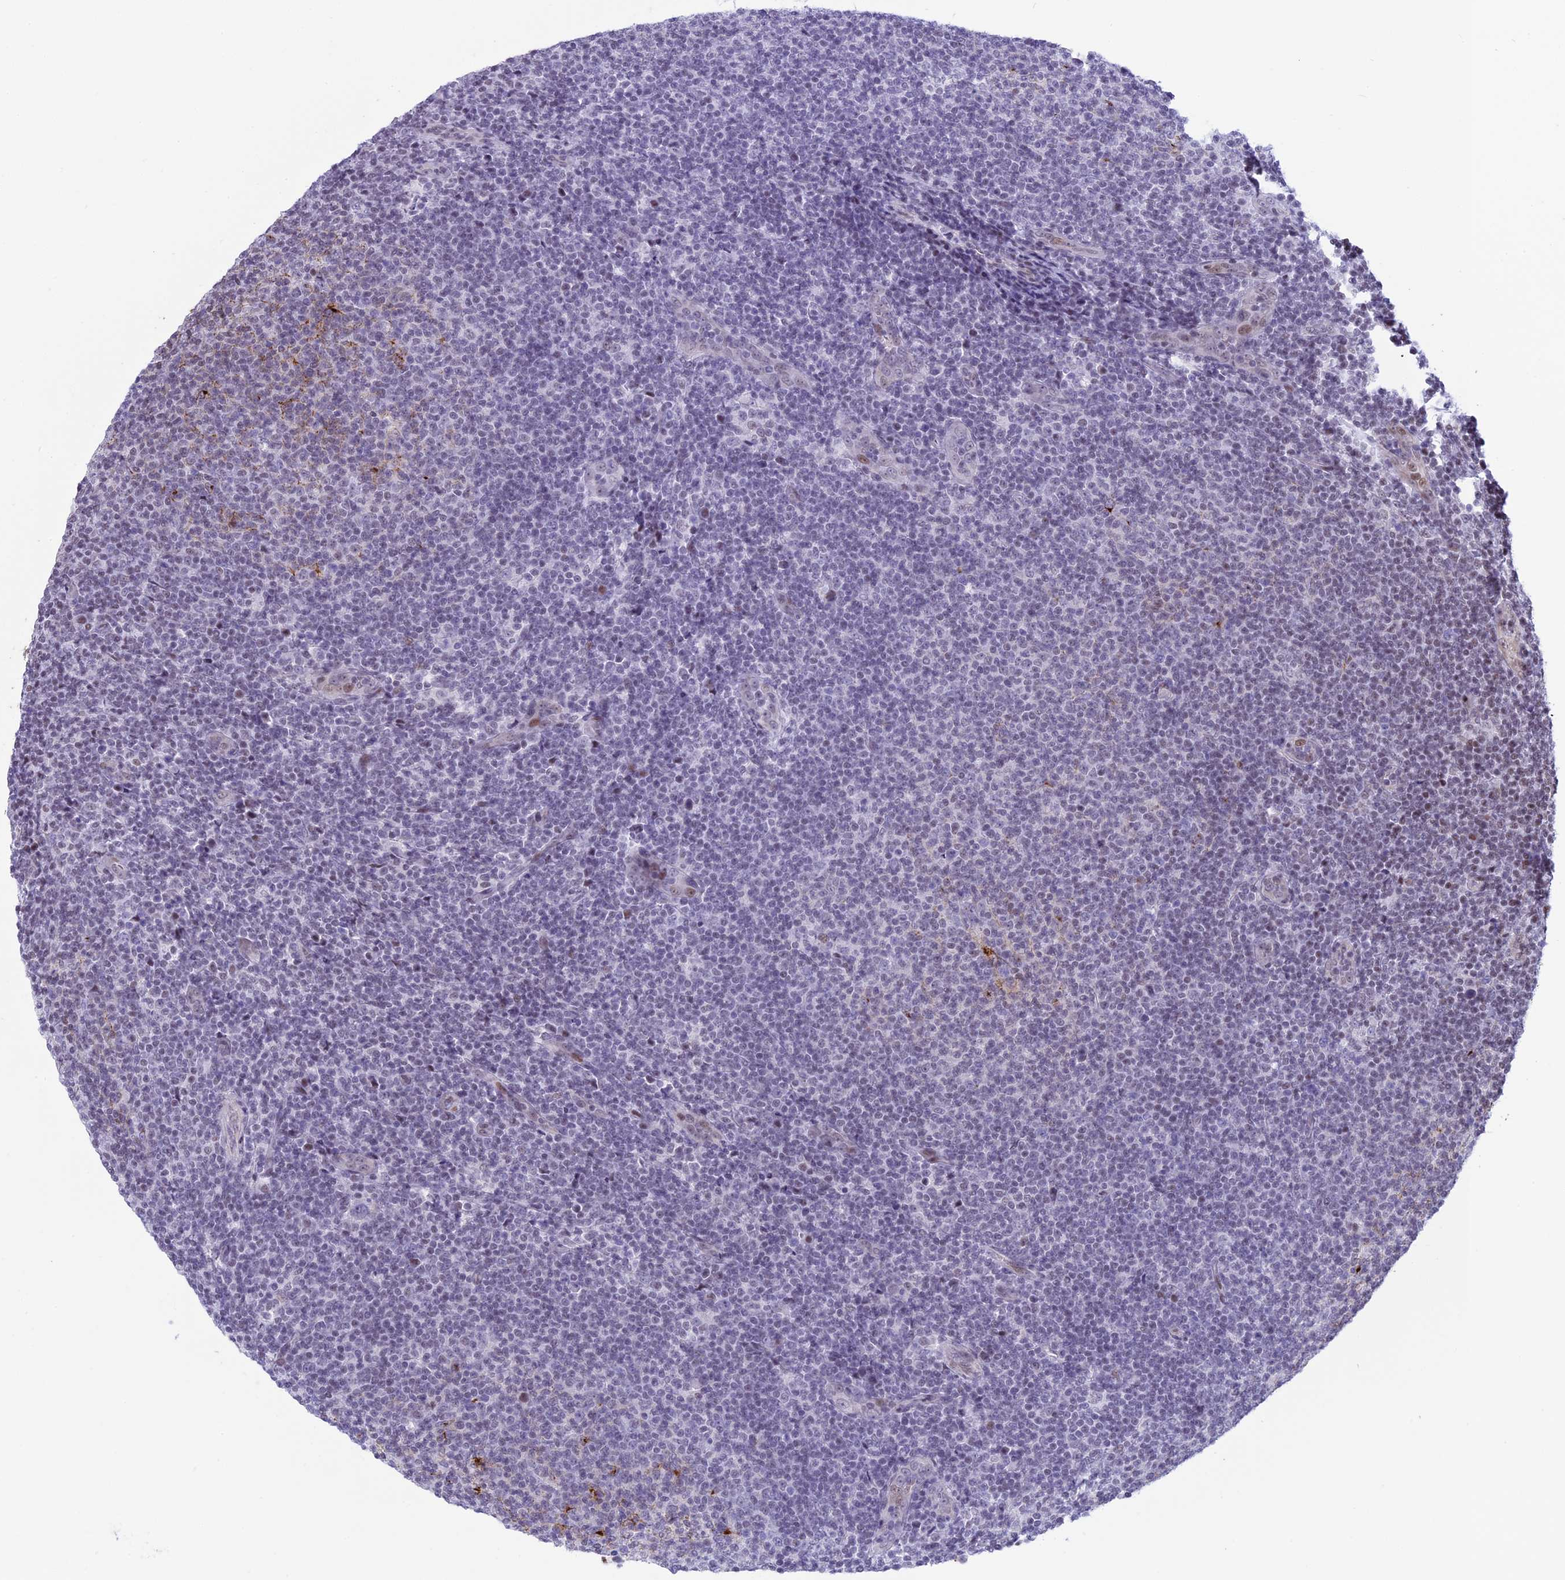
{"staining": {"intensity": "moderate", "quantity": "<25%", "location": "cytoplasmic/membranous"}, "tissue": "lymphoma", "cell_type": "Tumor cells", "image_type": "cancer", "snomed": [{"axis": "morphology", "description": "Malignant lymphoma, non-Hodgkin's type, Low grade"}, {"axis": "topography", "description": "Lymph node"}], "caption": "Brown immunohistochemical staining in malignant lymphoma, non-Hodgkin's type (low-grade) demonstrates moderate cytoplasmic/membranous positivity in about <25% of tumor cells. (brown staining indicates protein expression, while blue staining denotes nuclei).", "gene": "SPIRE2", "patient": {"sex": "male", "age": 66}}